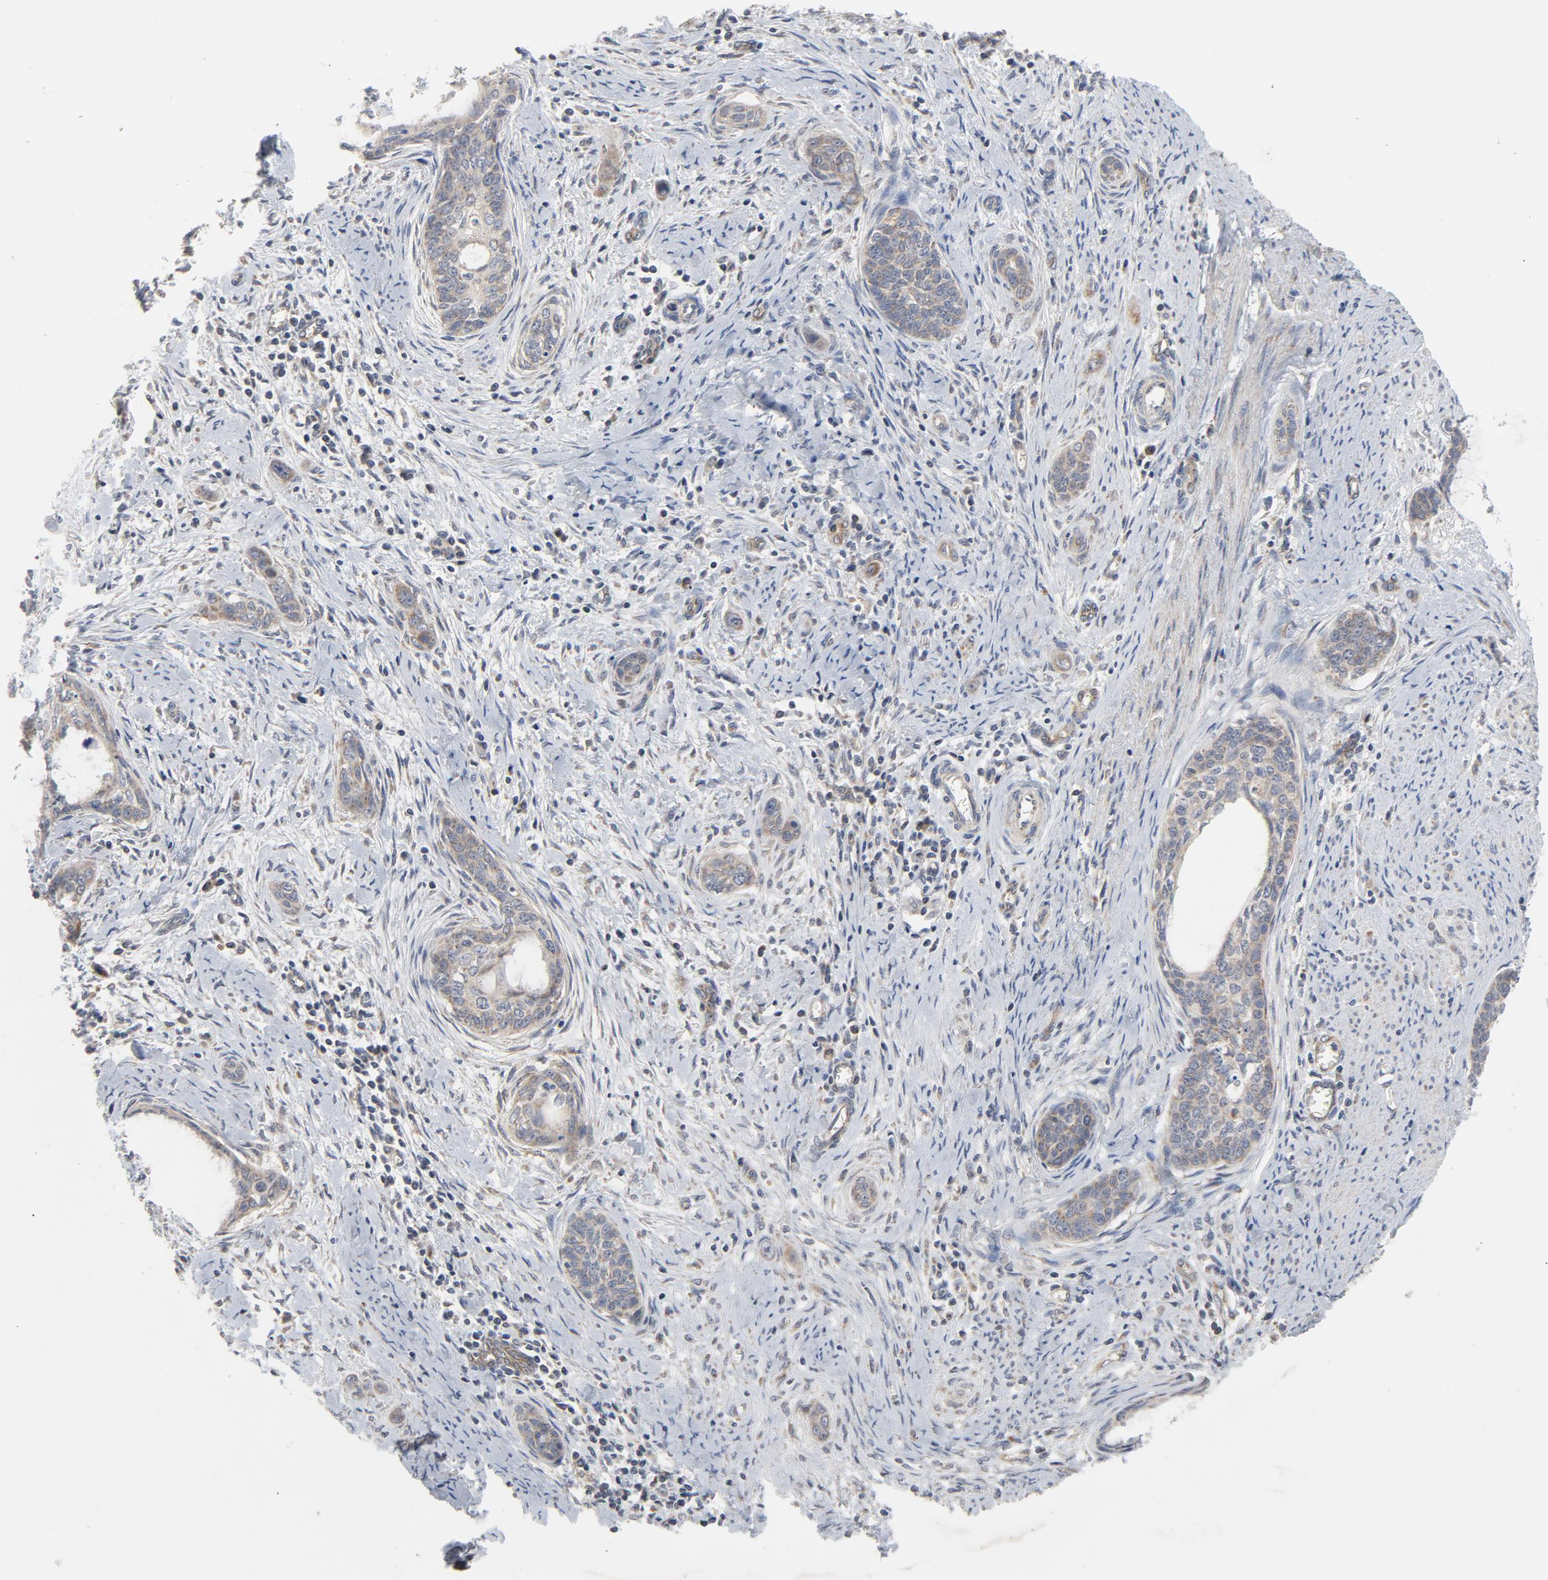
{"staining": {"intensity": "weak", "quantity": ">75%", "location": "cytoplasmic/membranous"}, "tissue": "cervical cancer", "cell_type": "Tumor cells", "image_type": "cancer", "snomed": [{"axis": "morphology", "description": "Squamous cell carcinoma, NOS"}, {"axis": "topography", "description": "Cervix"}], "caption": "Squamous cell carcinoma (cervical) was stained to show a protein in brown. There is low levels of weak cytoplasmic/membranous expression in about >75% of tumor cells. The staining was performed using DAB (3,3'-diaminobenzidine) to visualize the protein expression in brown, while the nuclei were stained in blue with hematoxylin (Magnification: 20x).", "gene": "C14orf119", "patient": {"sex": "female", "age": 33}}